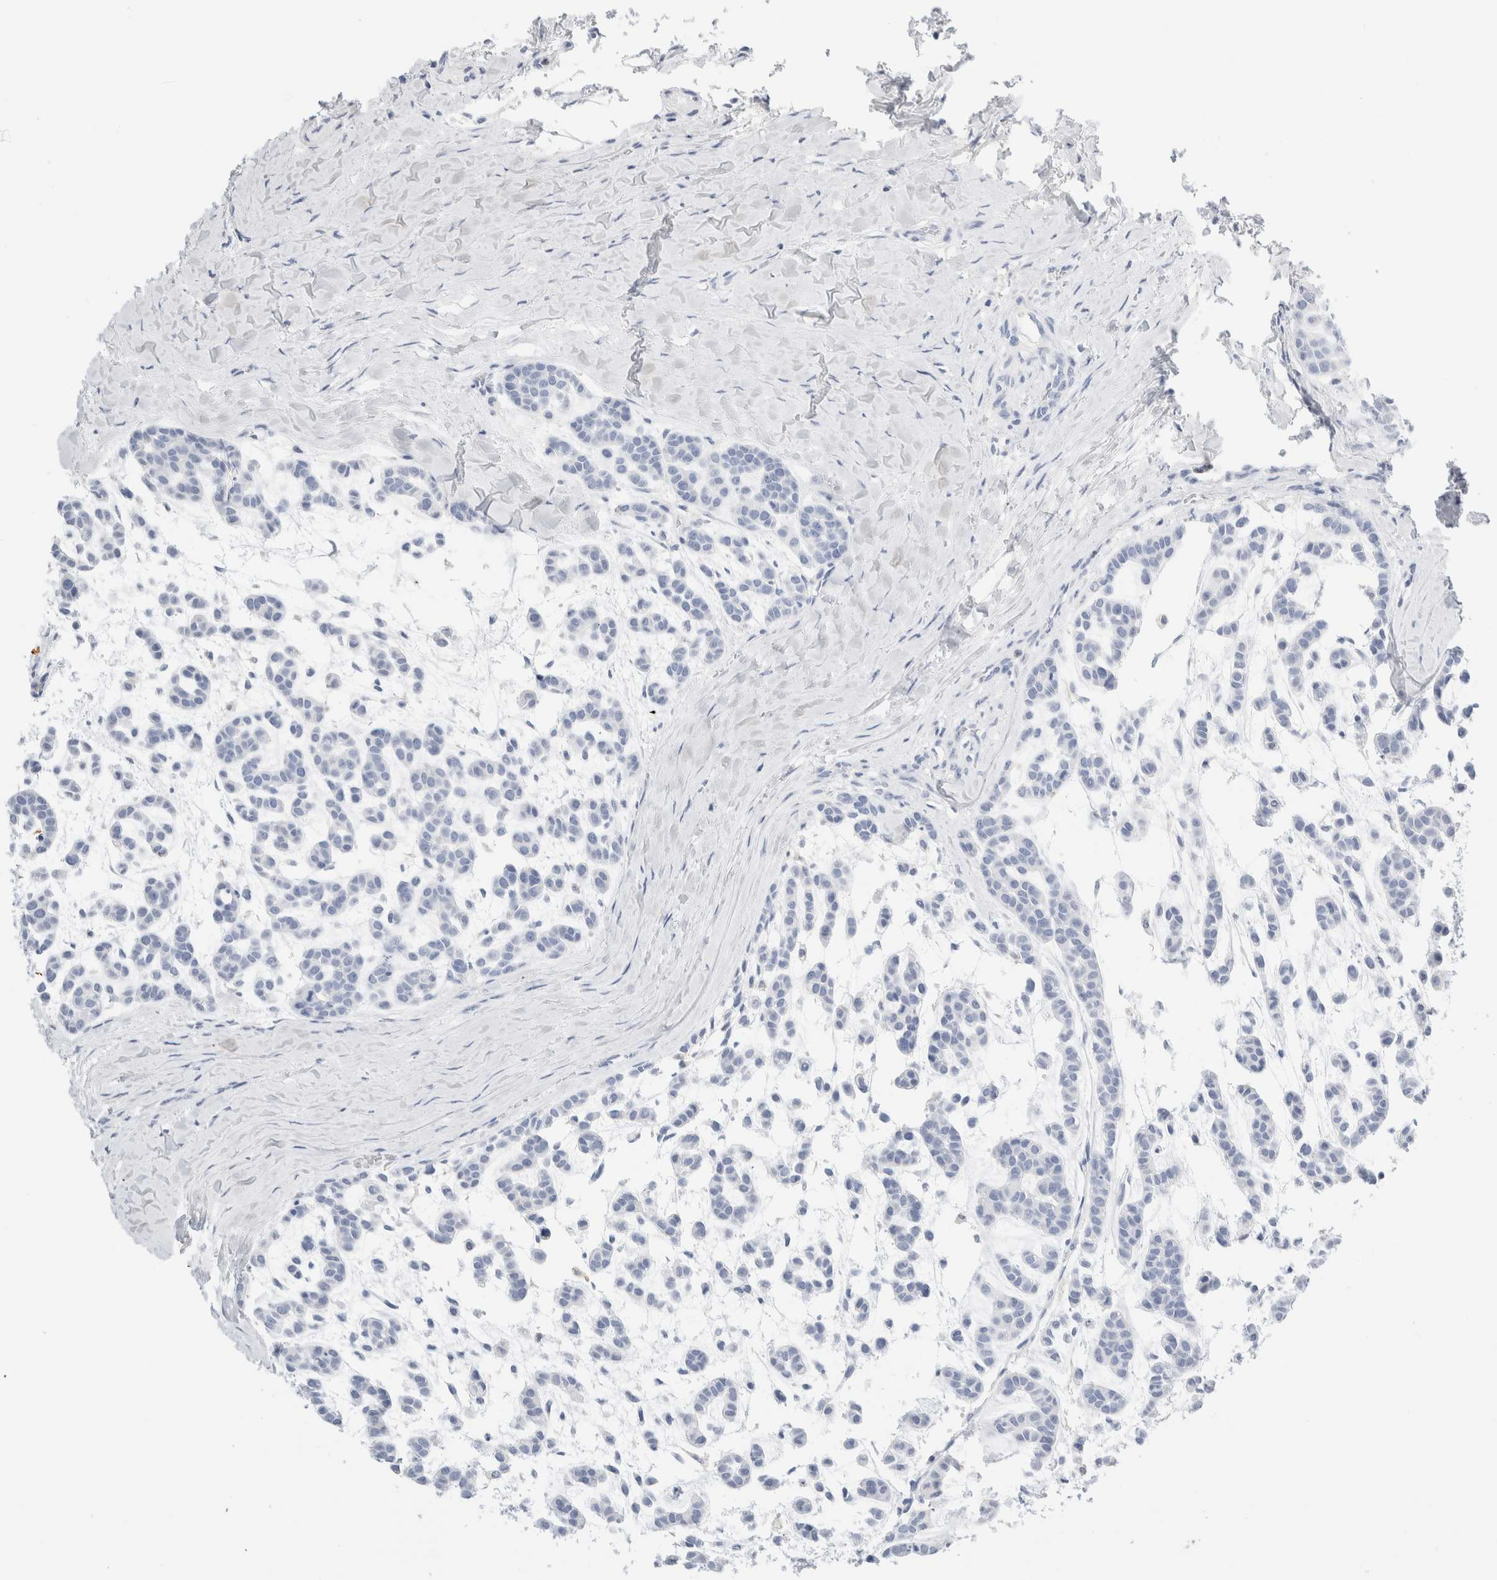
{"staining": {"intensity": "negative", "quantity": "none", "location": "none"}, "tissue": "head and neck cancer", "cell_type": "Tumor cells", "image_type": "cancer", "snomed": [{"axis": "morphology", "description": "Adenocarcinoma, NOS"}, {"axis": "morphology", "description": "Adenoma, NOS"}, {"axis": "topography", "description": "Head-Neck"}], "caption": "Immunohistochemical staining of adenocarcinoma (head and neck) reveals no significant expression in tumor cells.", "gene": "ADAM30", "patient": {"sex": "female", "age": 55}}